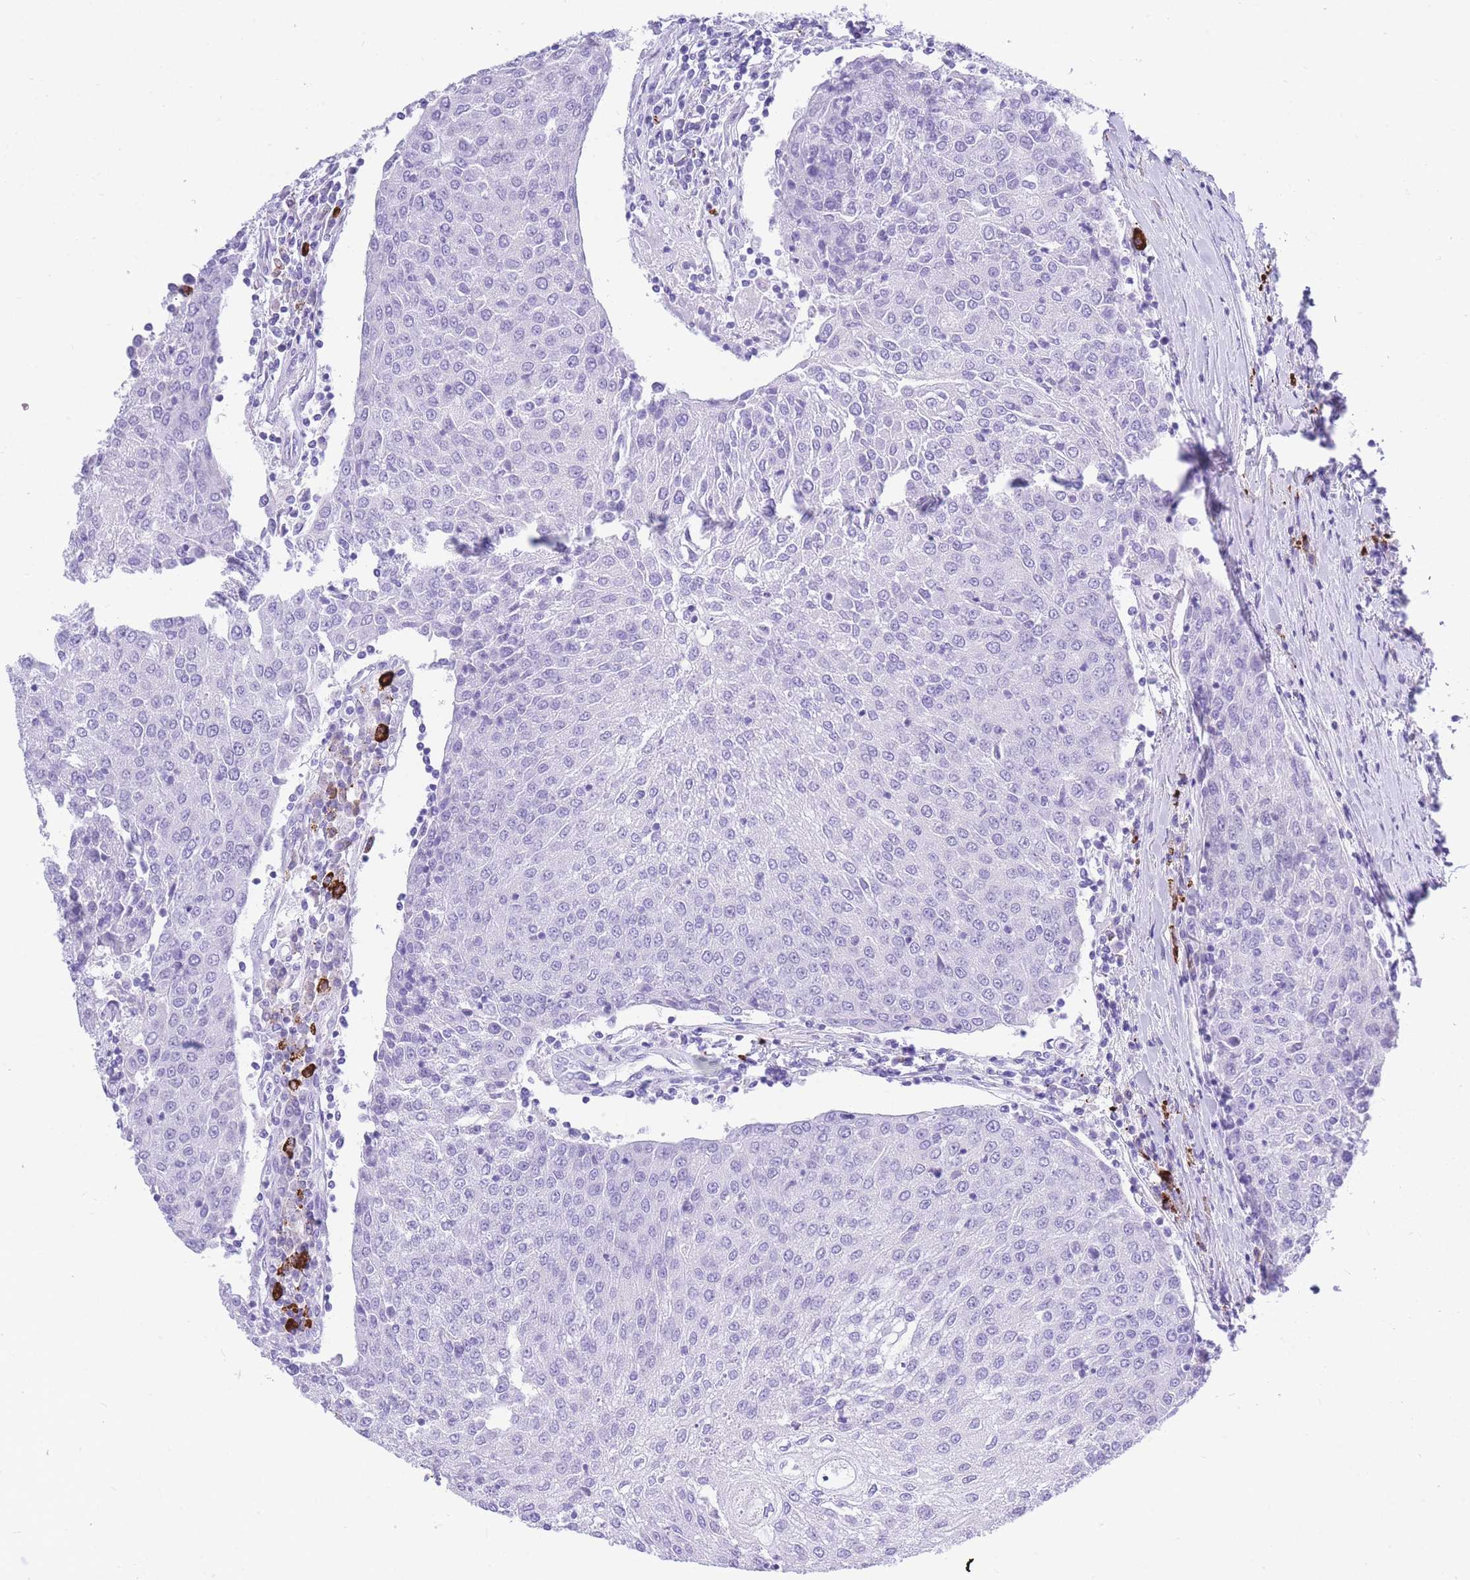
{"staining": {"intensity": "negative", "quantity": "none", "location": "none"}, "tissue": "urothelial cancer", "cell_type": "Tumor cells", "image_type": "cancer", "snomed": [{"axis": "morphology", "description": "Urothelial carcinoma, High grade"}, {"axis": "topography", "description": "Urinary bladder"}], "caption": "This is an immunohistochemistry micrograph of urothelial cancer. There is no staining in tumor cells.", "gene": "ZFP62", "patient": {"sex": "female", "age": 85}}